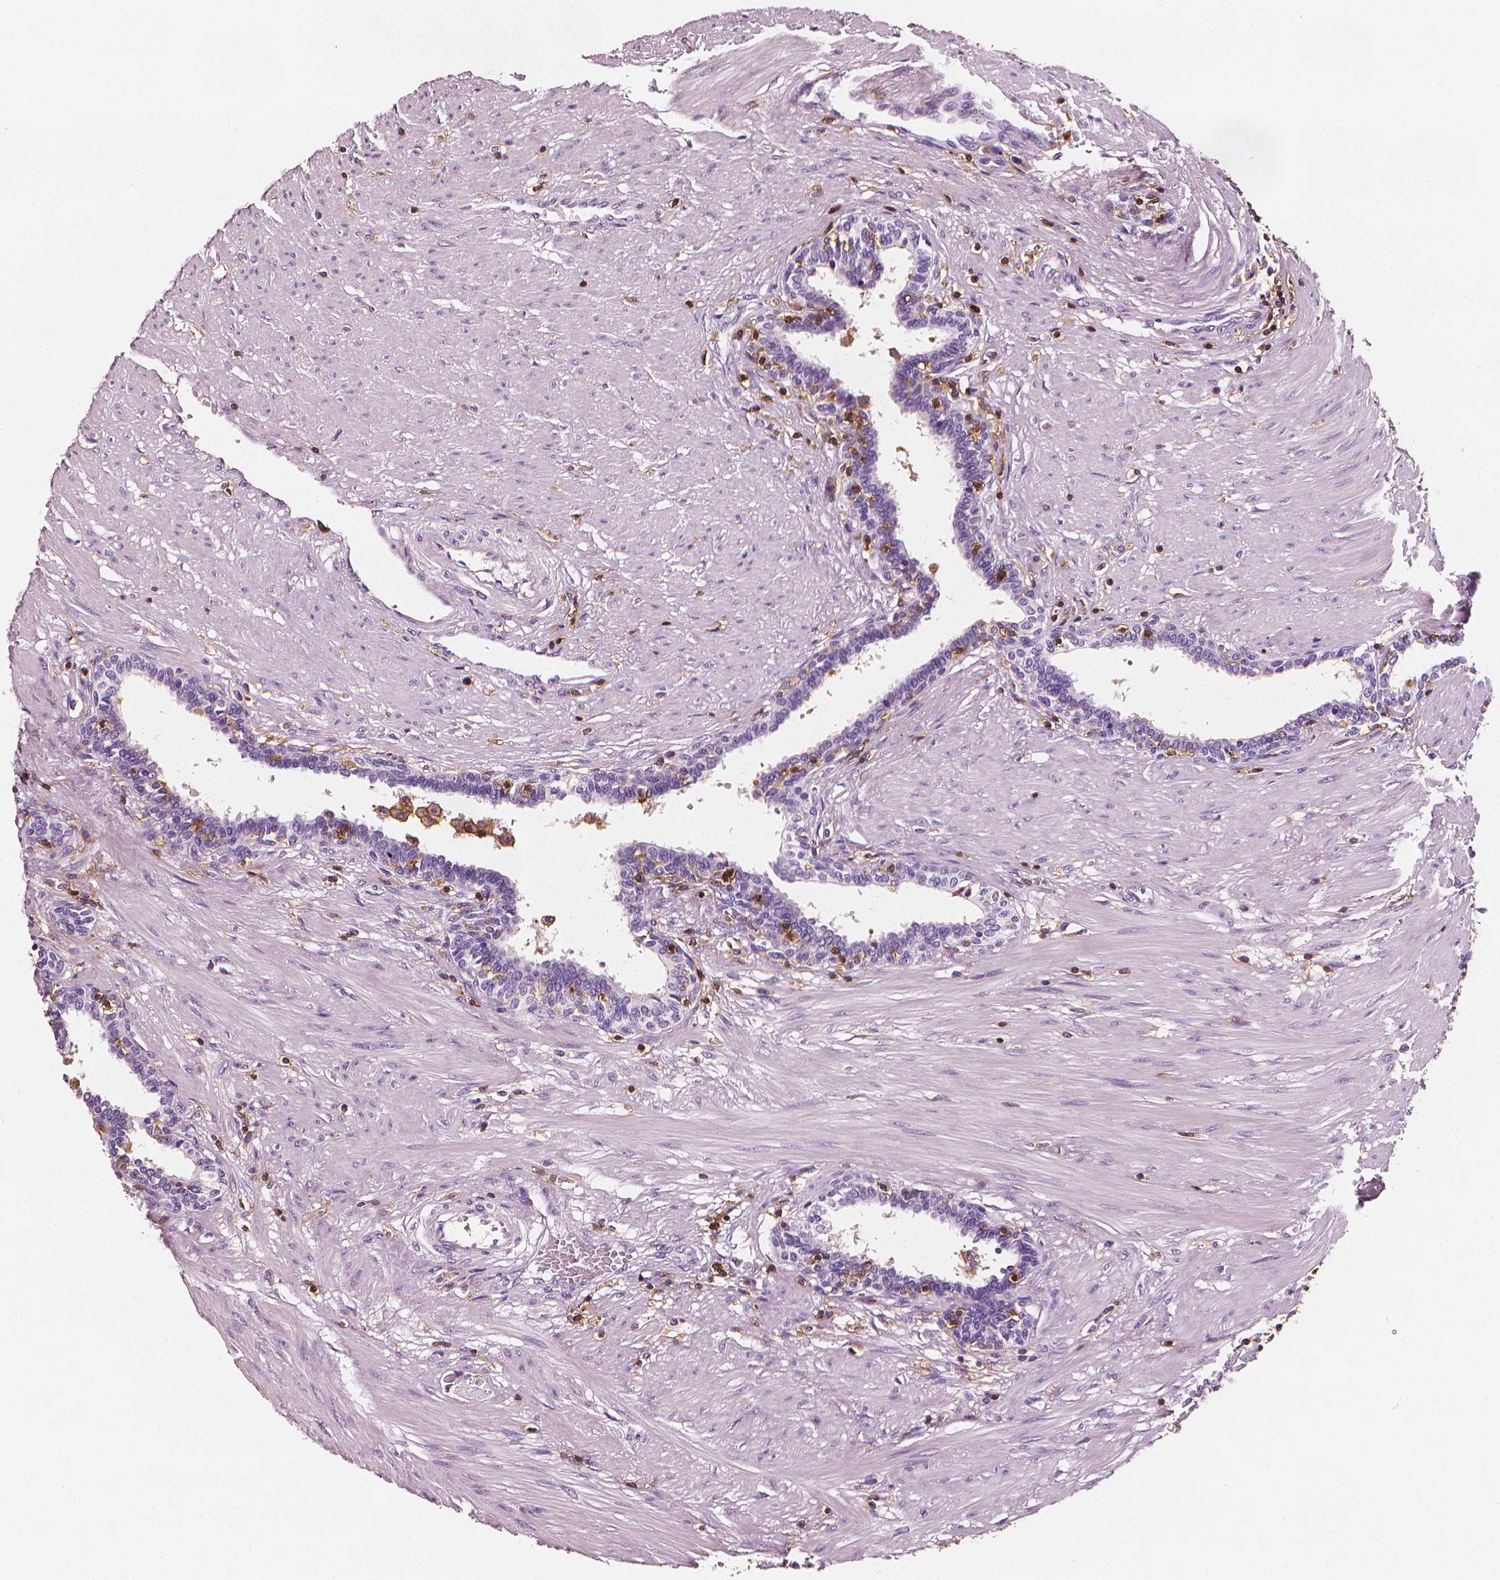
{"staining": {"intensity": "weak", "quantity": "<25%", "location": "cytoplasmic/membranous"}, "tissue": "prostate", "cell_type": "Glandular cells", "image_type": "normal", "snomed": [{"axis": "morphology", "description": "Normal tissue, NOS"}, {"axis": "topography", "description": "Prostate"}], "caption": "IHC of benign human prostate exhibits no staining in glandular cells. (DAB (3,3'-diaminobenzidine) IHC visualized using brightfield microscopy, high magnification).", "gene": "PTPRC", "patient": {"sex": "male", "age": 55}}